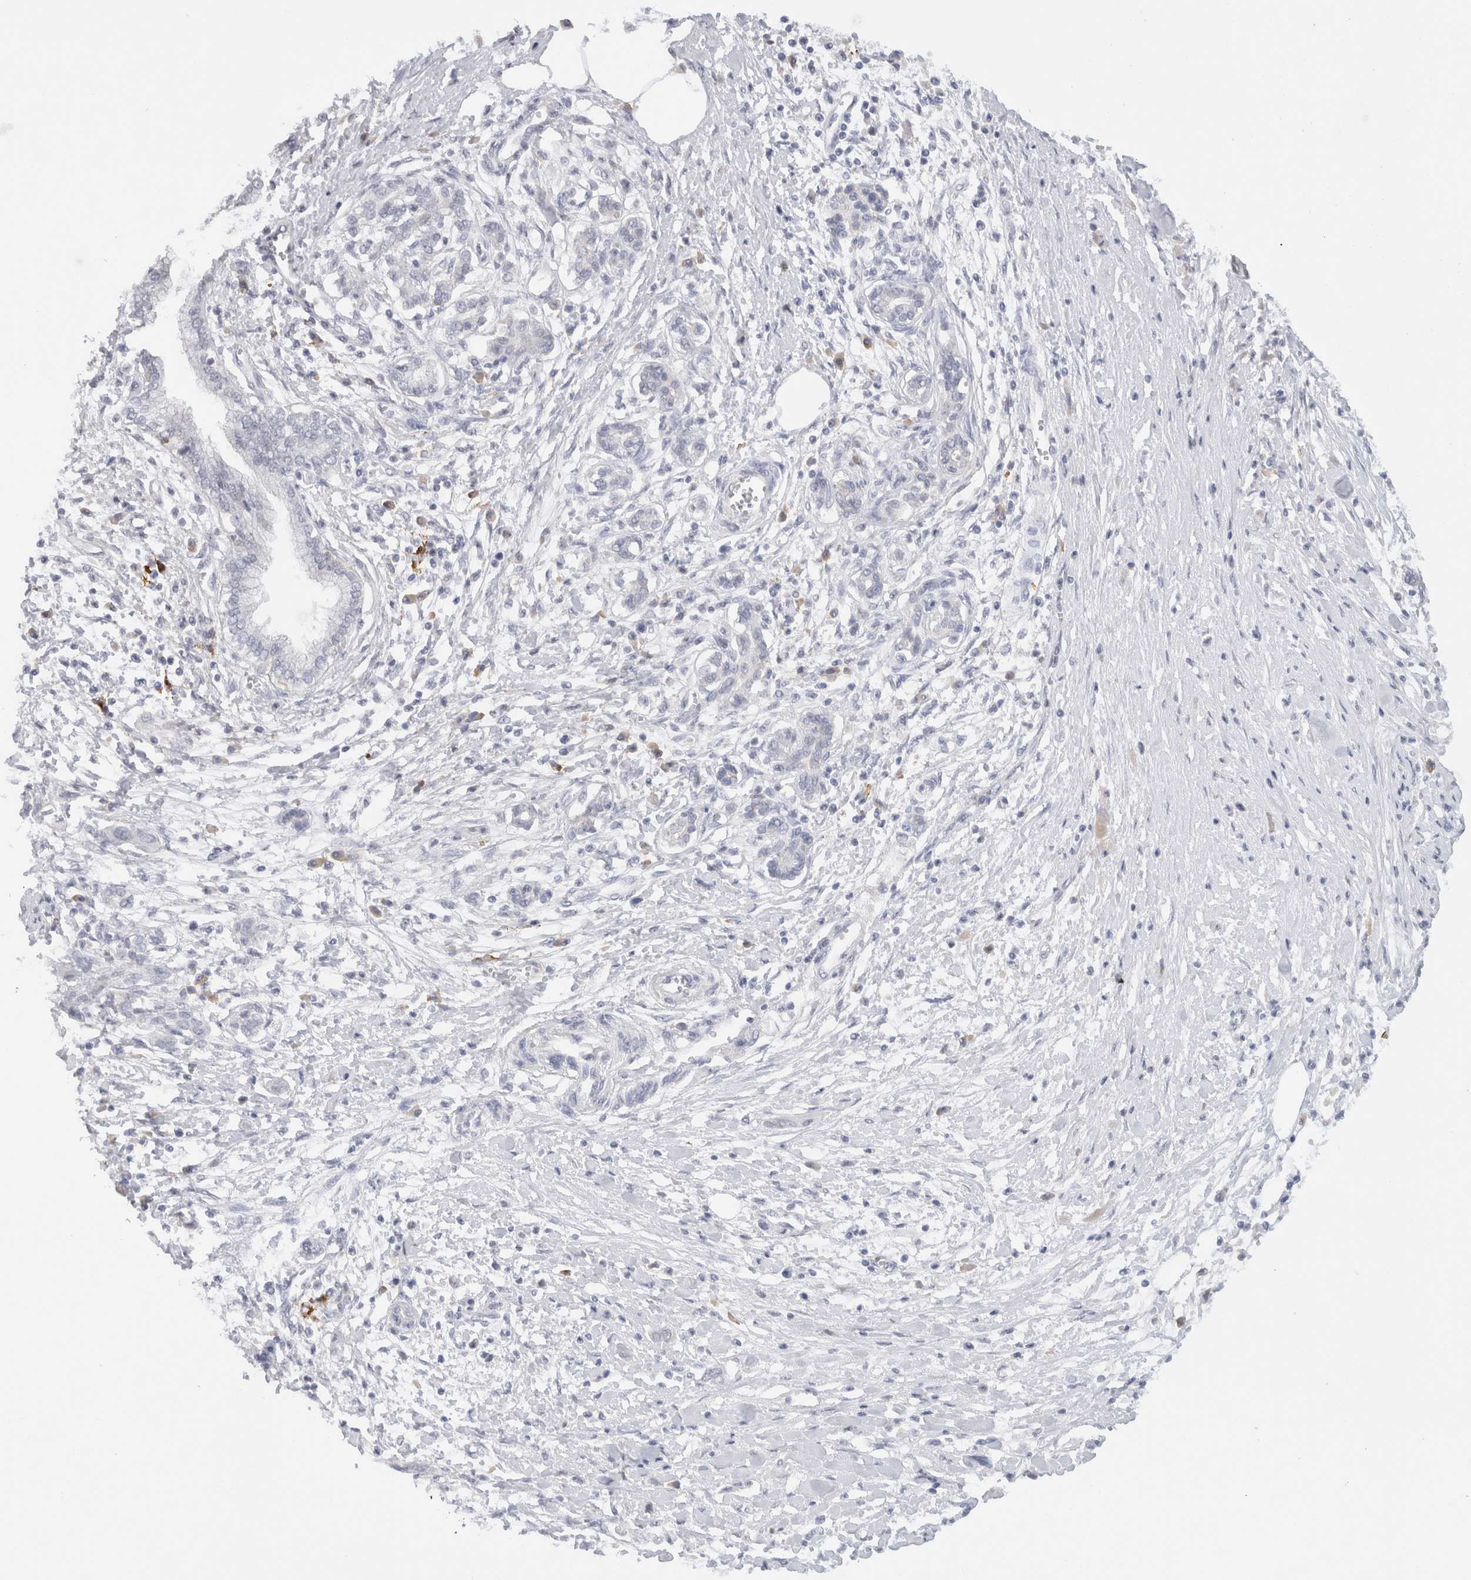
{"staining": {"intensity": "negative", "quantity": "none", "location": "none"}, "tissue": "pancreatic cancer", "cell_type": "Tumor cells", "image_type": "cancer", "snomed": [{"axis": "morphology", "description": "Adenocarcinoma, NOS"}, {"axis": "topography", "description": "Pancreas"}], "caption": "There is no significant expression in tumor cells of adenocarcinoma (pancreatic). (Brightfield microscopy of DAB (3,3'-diaminobenzidine) IHC at high magnification).", "gene": "LAMP3", "patient": {"sex": "male", "age": 58}}